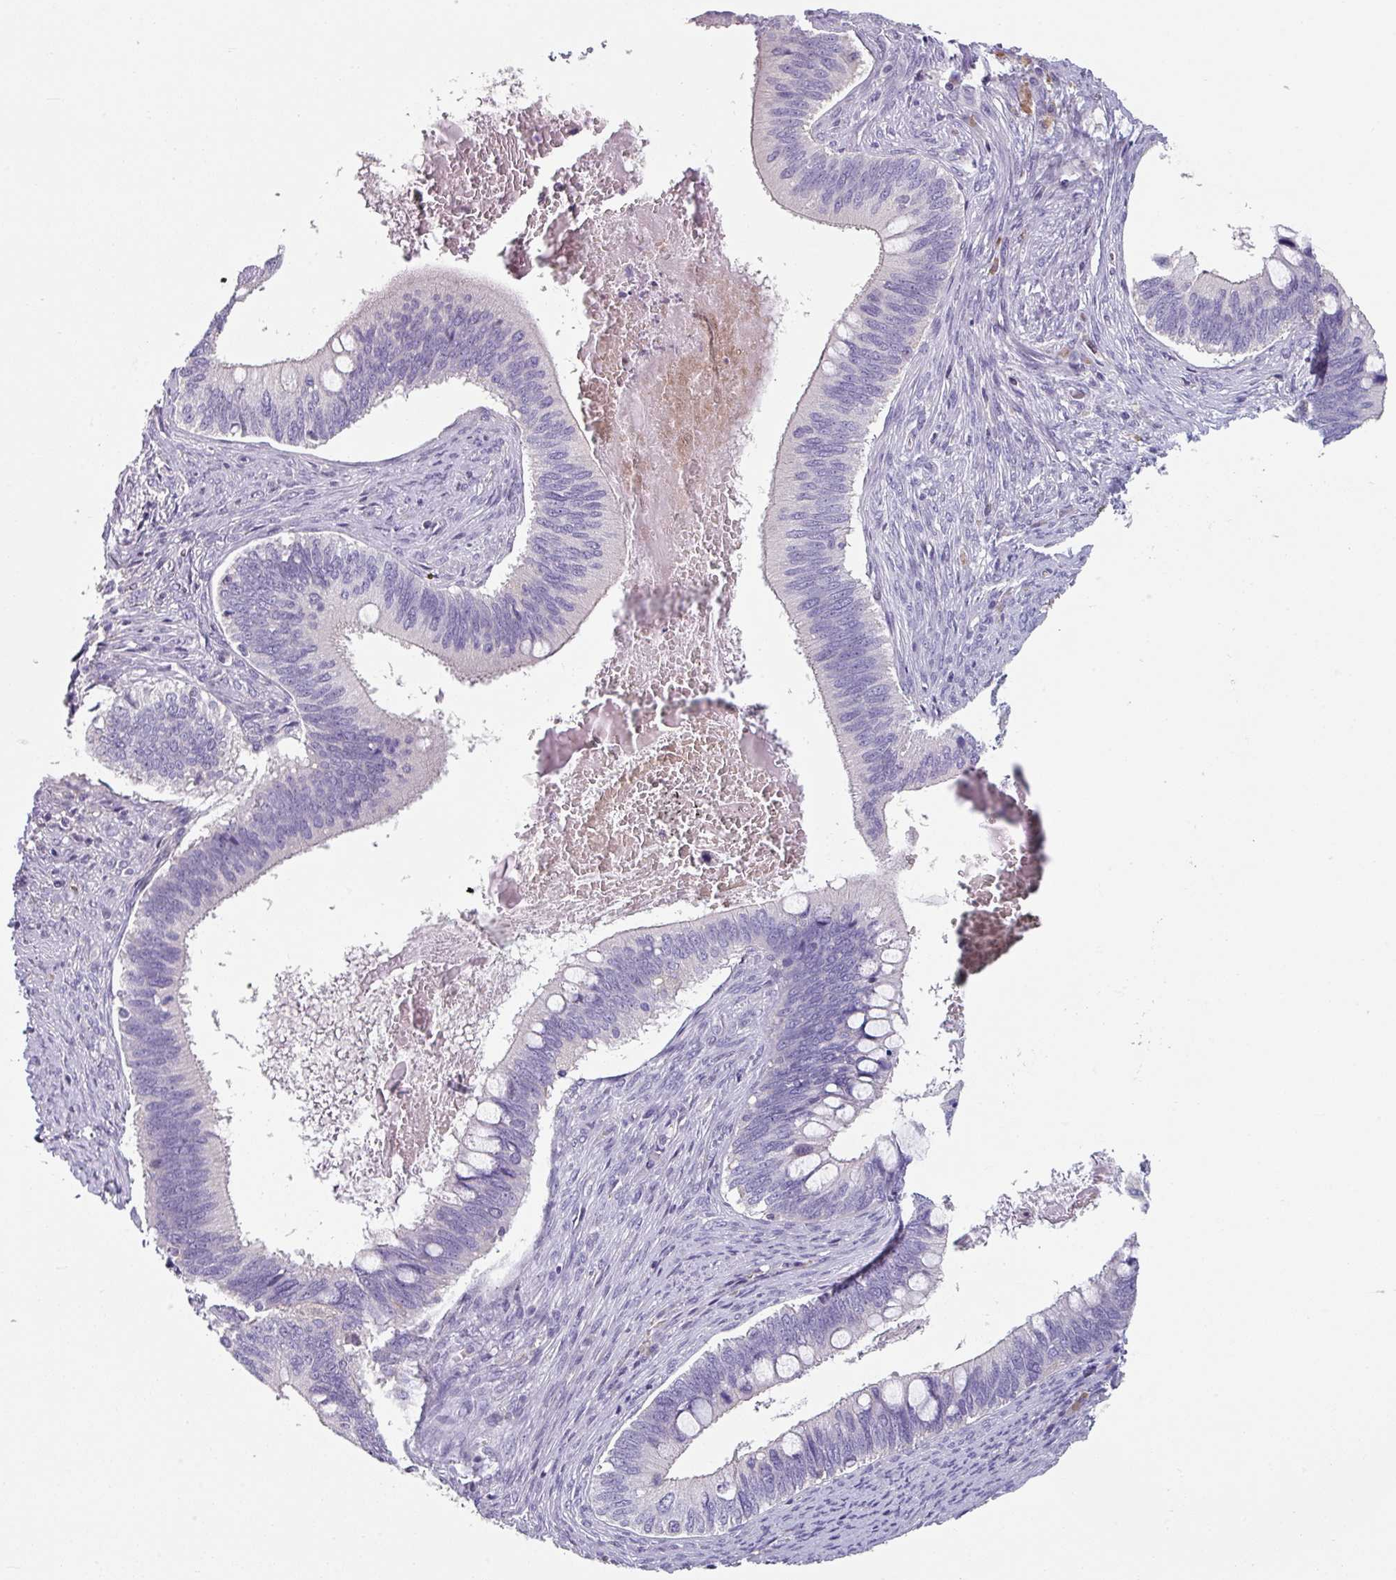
{"staining": {"intensity": "negative", "quantity": "none", "location": "none"}, "tissue": "cervical cancer", "cell_type": "Tumor cells", "image_type": "cancer", "snomed": [{"axis": "morphology", "description": "Adenocarcinoma, NOS"}, {"axis": "topography", "description": "Cervix"}], "caption": "Immunohistochemistry photomicrograph of neoplastic tissue: human cervical adenocarcinoma stained with DAB (3,3'-diaminobenzidine) reveals no significant protein positivity in tumor cells.", "gene": "TMEM132A", "patient": {"sex": "female", "age": 42}}